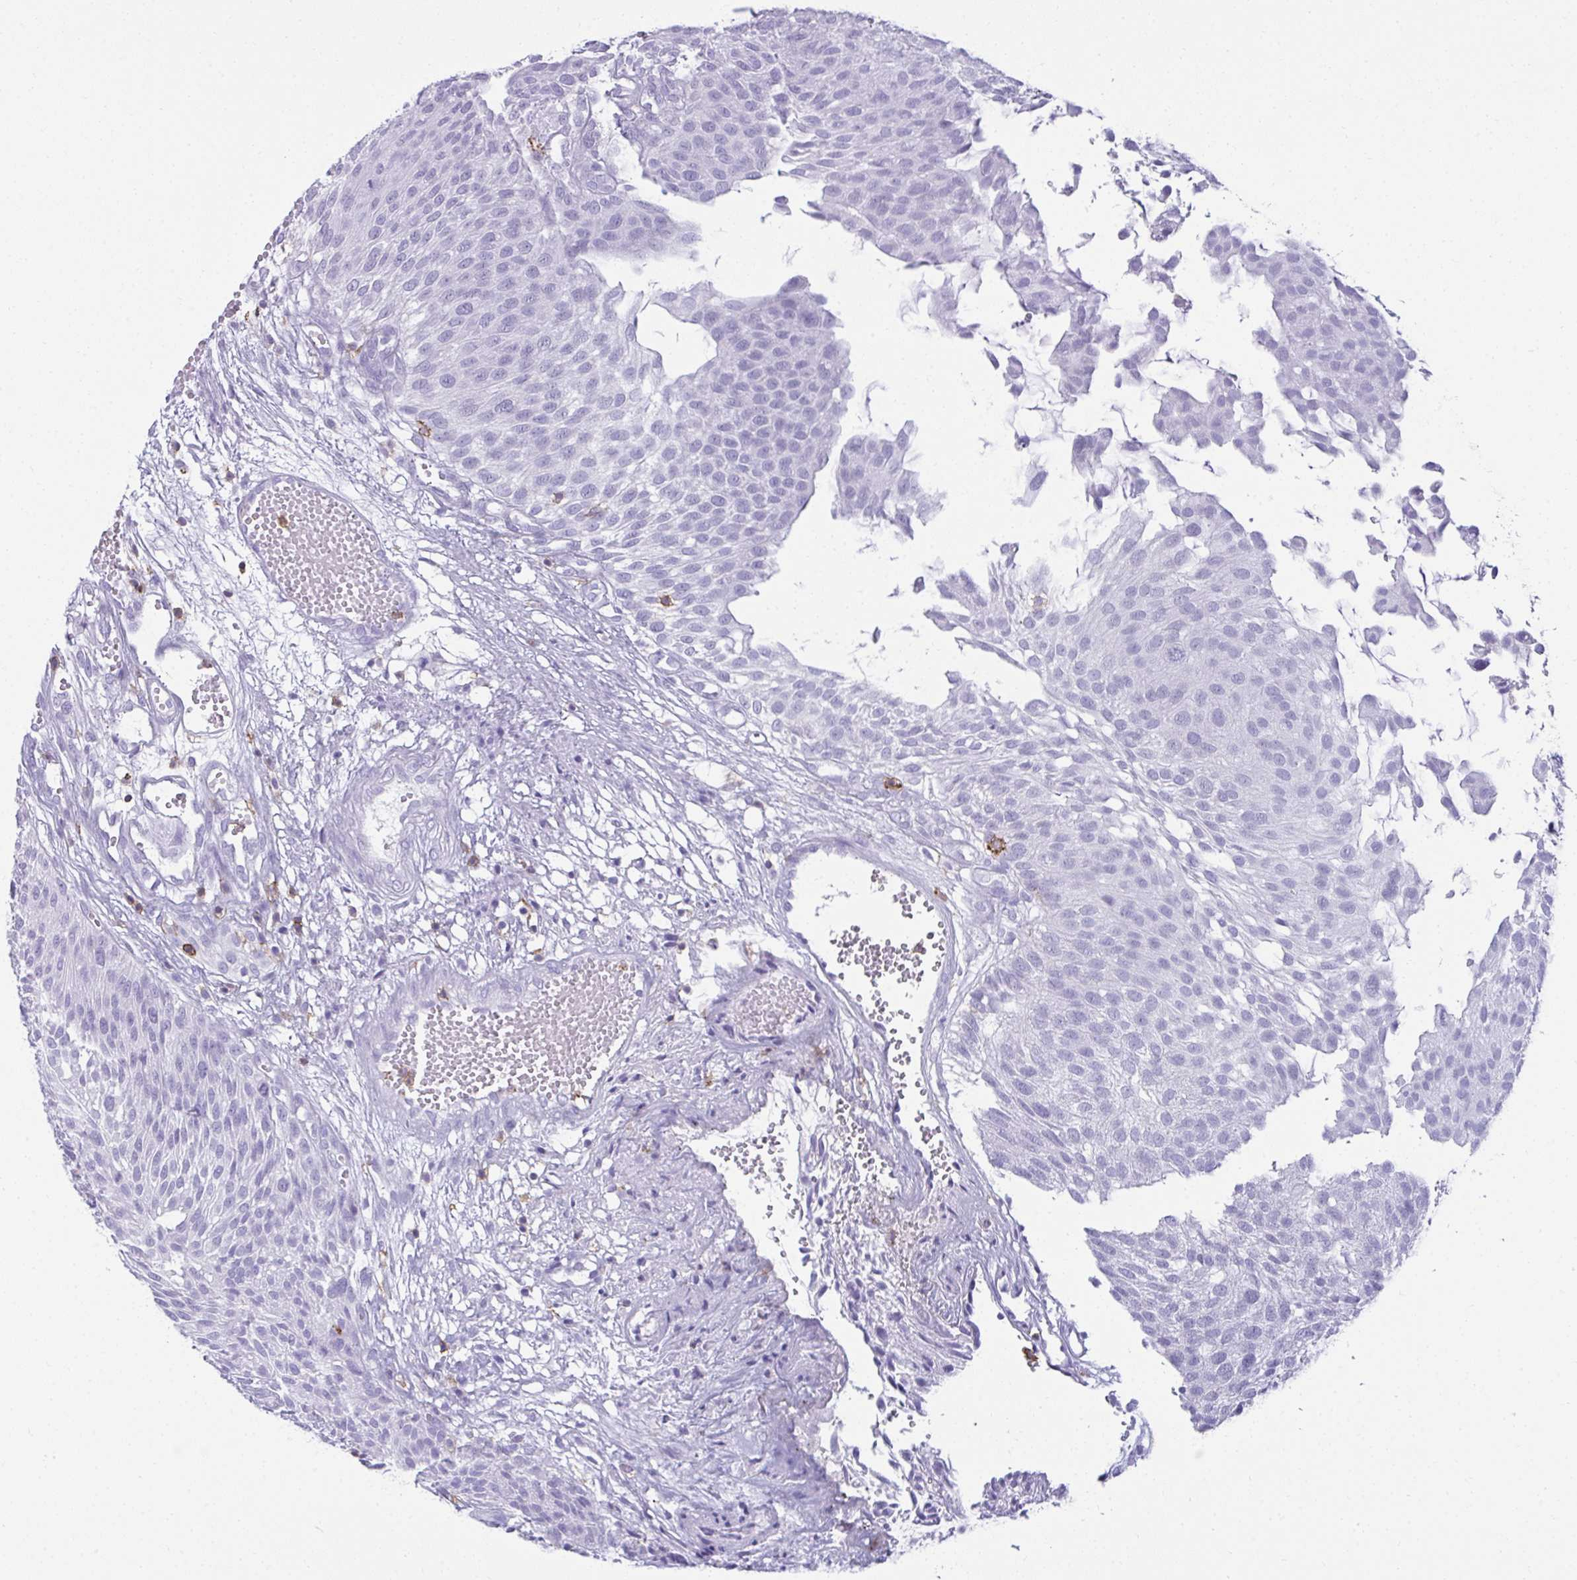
{"staining": {"intensity": "negative", "quantity": "none", "location": "none"}, "tissue": "urothelial cancer", "cell_type": "Tumor cells", "image_type": "cancer", "snomed": [{"axis": "morphology", "description": "Urothelial carcinoma, NOS"}, {"axis": "topography", "description": "Urinary bladder"}], "caption": "High magnification brightfield microscopy of transitional cell carcinoma stained with DAB (3,3'-diaminobenzidine) (brown) and counterstained with hematoxylin (blue): tumor cells show no significant staining.", "gene": "SPN", "patient": {"sex": "male", "age": 84}}